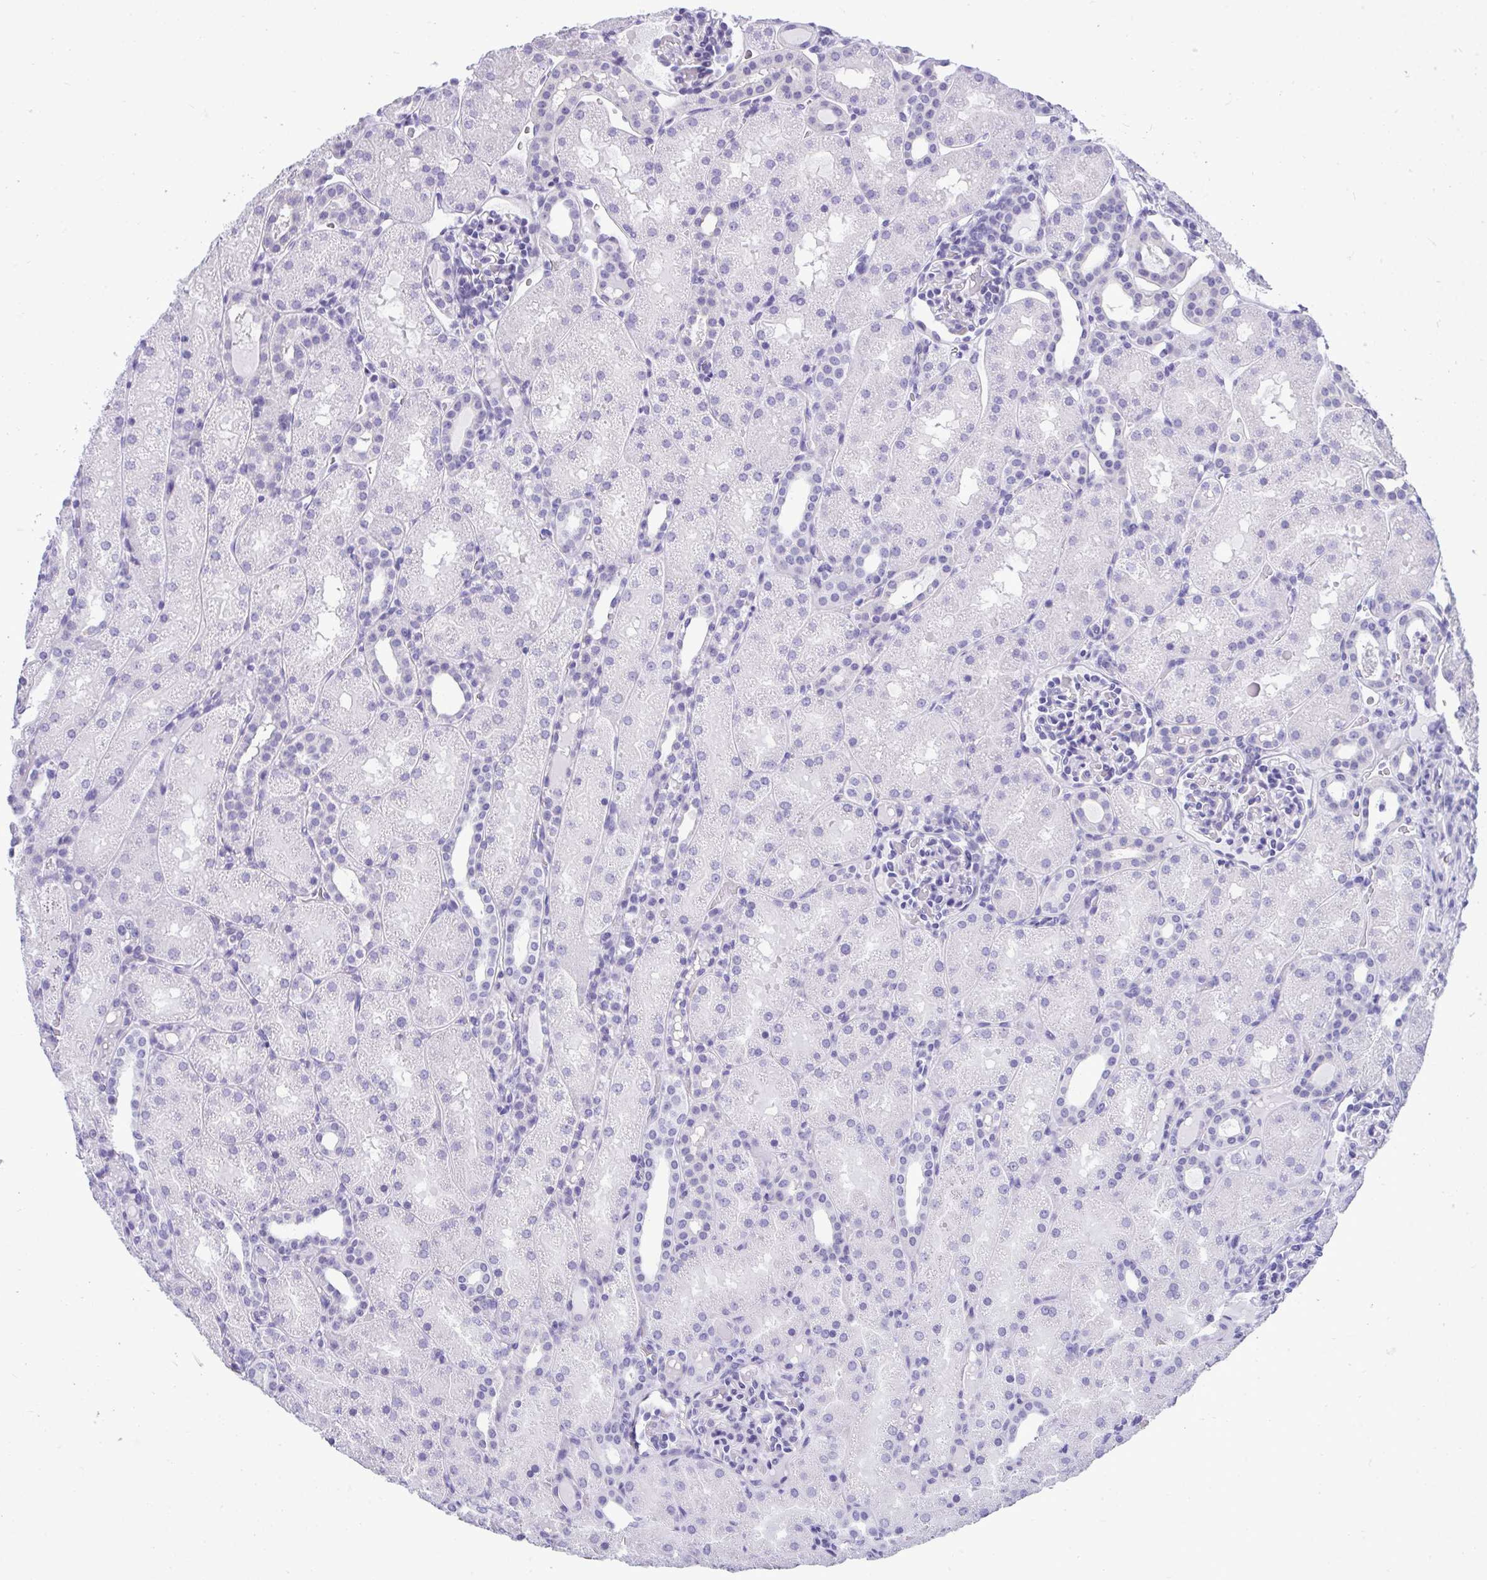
{"staining": {"intensity": "negative", "quantity": "none", "location": "none"}, "tissue": "kidney", "cell_type": "Cells in glomeruli", "image_type": "normal", "snomed": [{"axis": "morphology", "description": "Normal tissue, NOS"}, {"axis": "topography", "description": "Kidney"}], "caption": "The immunohistochemistry (IHC) image has no significant staining in cells in glomeruli of kidney.", "gene": "PRM2", "patient": {"sex": "male", "age": 2}}